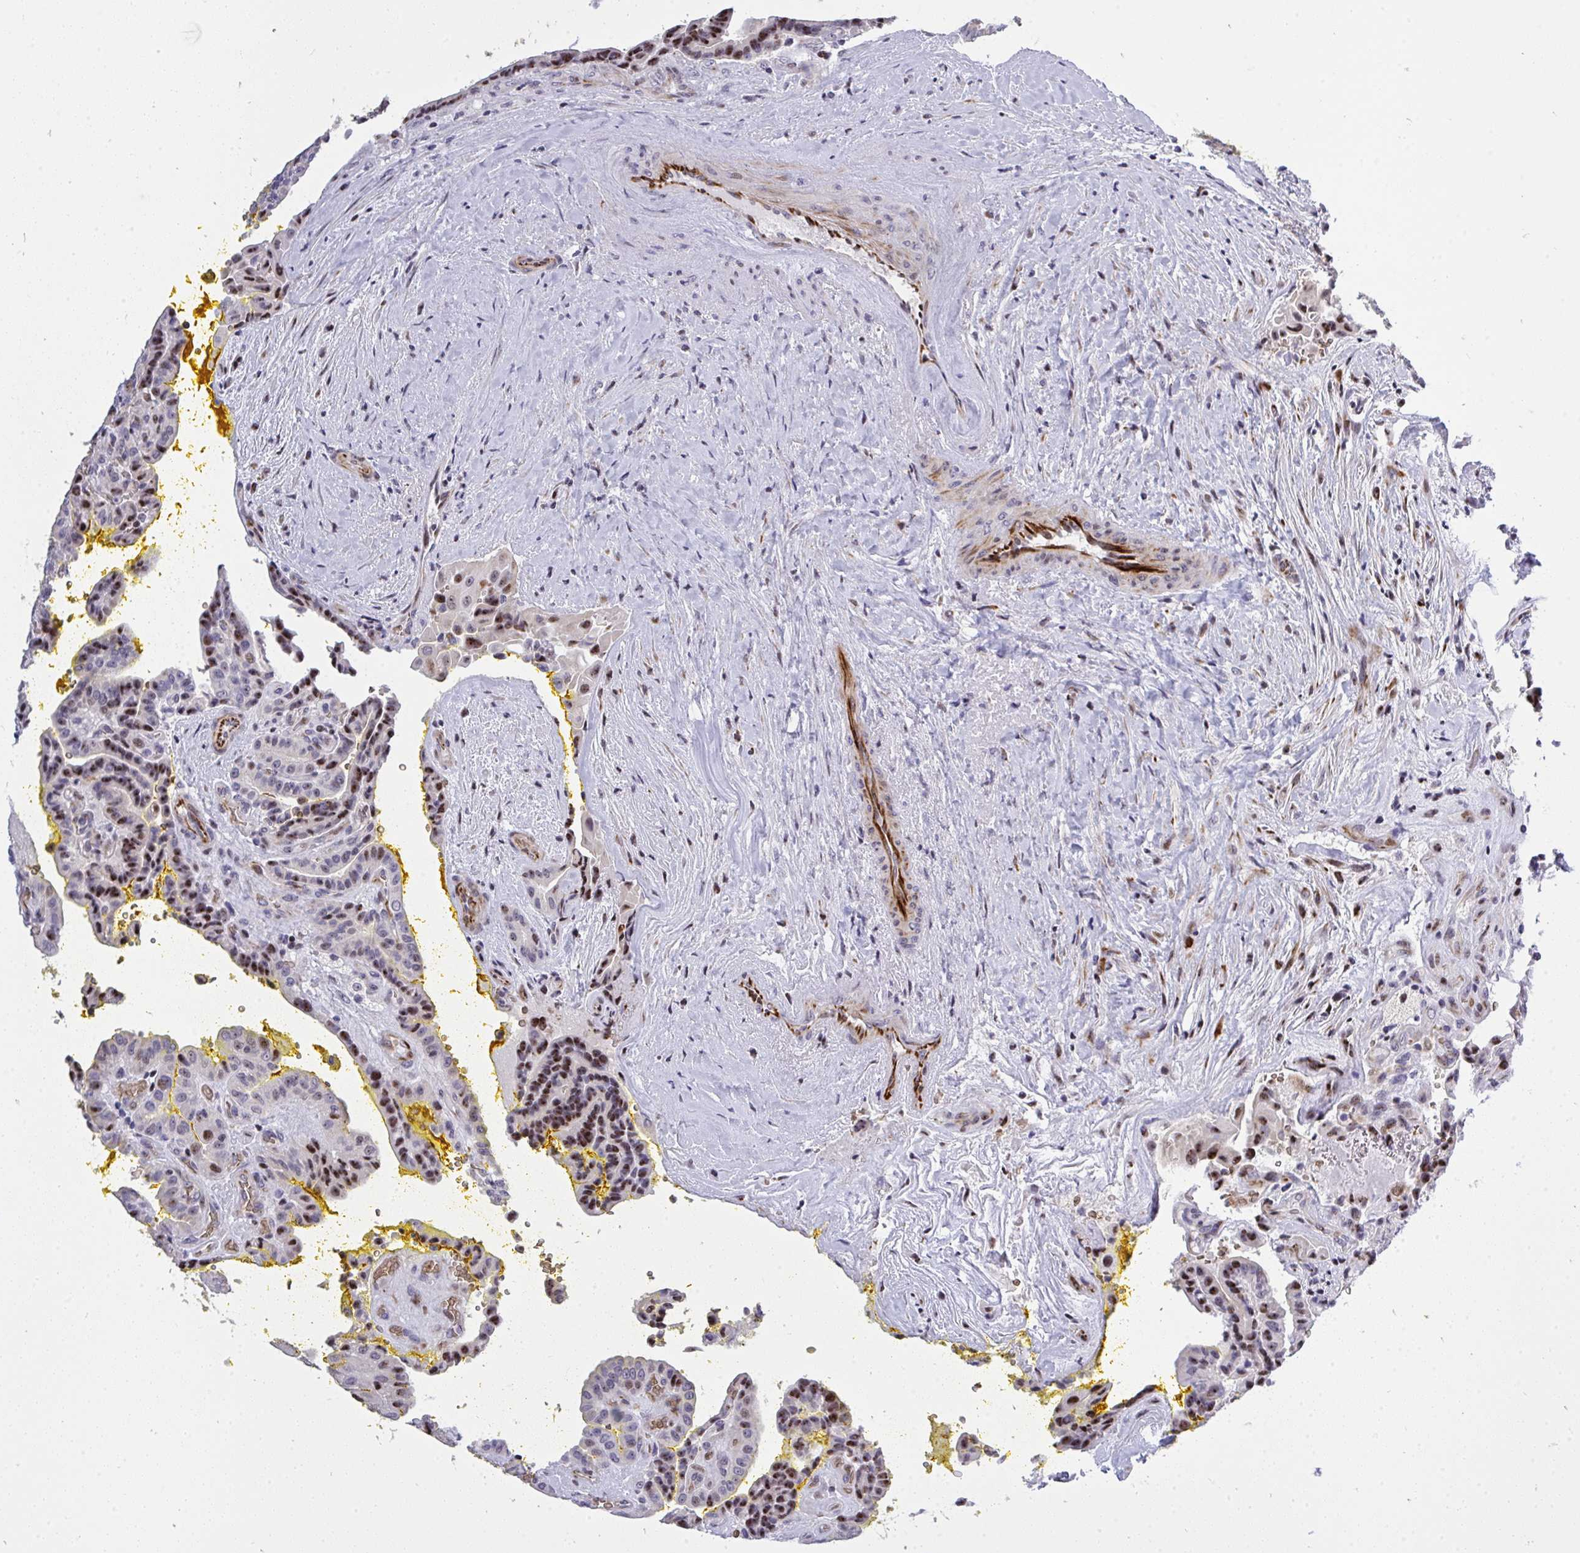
{"staining": {"intensity": "moderate", "quantity": "25%-75%", "location": "nuclear"}, "tissue": "thyroid cancer", "cell_type": "Tumor cells", "image_type": "cancer", "snomed": [{"axis": "morphology", "description": "Papillary adenocarcinoma, NOS"}, {"axis": "topography", "description": "Thyroid gland"}], "caption": "Thyroid cancer (papillary adenocarcinoma) stained for a protein (brown) exhibits moderate nuclear positive expression in approximately 25%-75% of tumor cells.", "gene": "PLPPR3", "patient": {"sex": "male", "age": 87}}